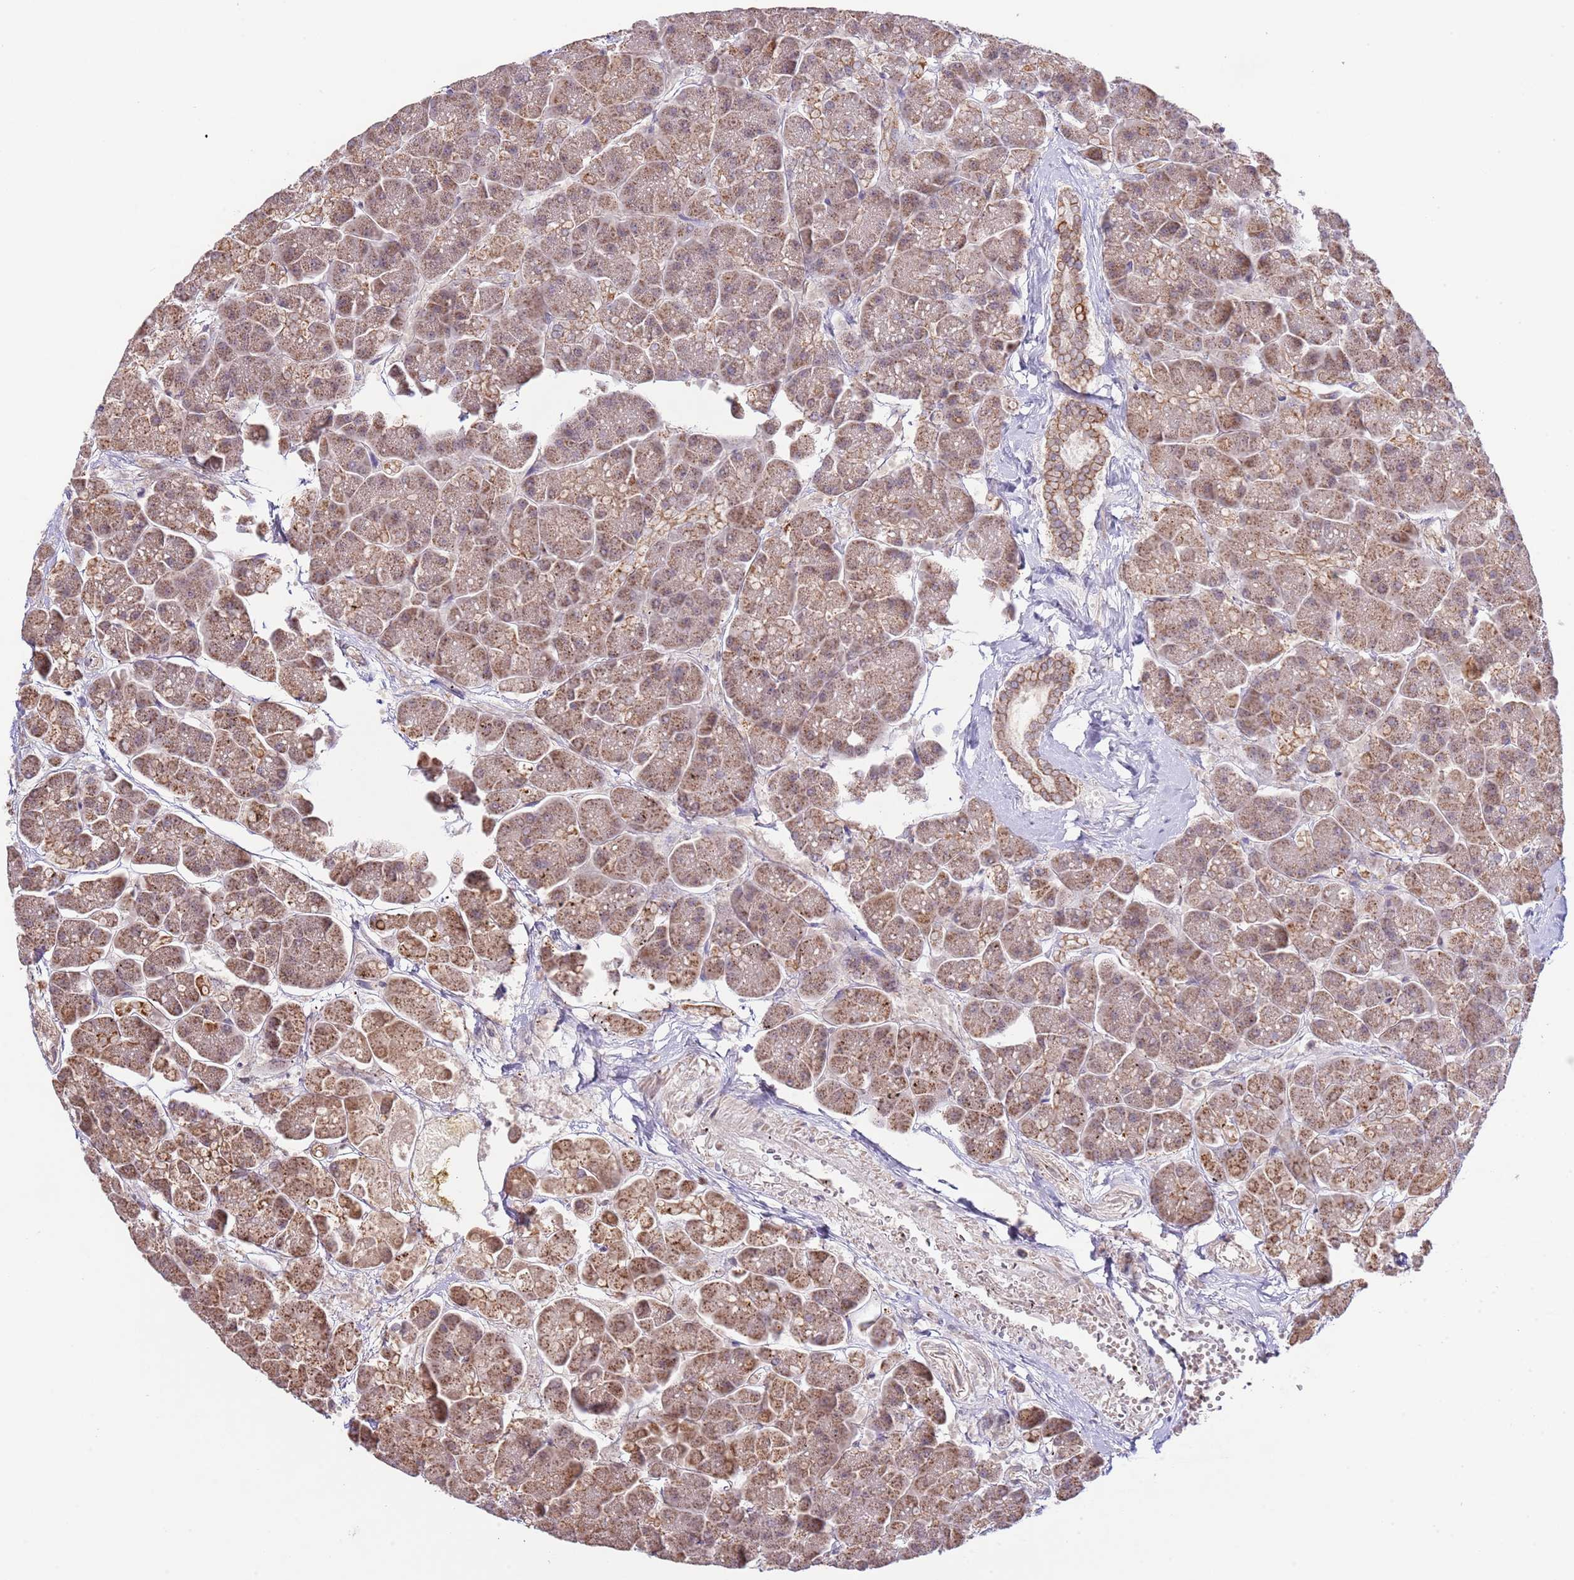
{"staining": {"intensity": "moderate", "quantity": "25%-75%", "location": "cytoplasmic/membranous"}, "tissue": "pancreas", "cell_type": "Exocrine glandular cells", "image_type": "normal", "snomed": [{"axis": "morphology", "description": "Normal tissue, NOS"}, {"axis": "topography", "description": "Pancreas"}, {"axis": "topography", "description": "Peripheral nerve tissue"}], "caption": "Pancreas stained with immunohistochemistry displays moderate cytoplasmic/membranous expression in approximately 25%-75% of exocrine glandular cells.", "gene": "IVD", "patient": {"sex": "male", "age": 54}}